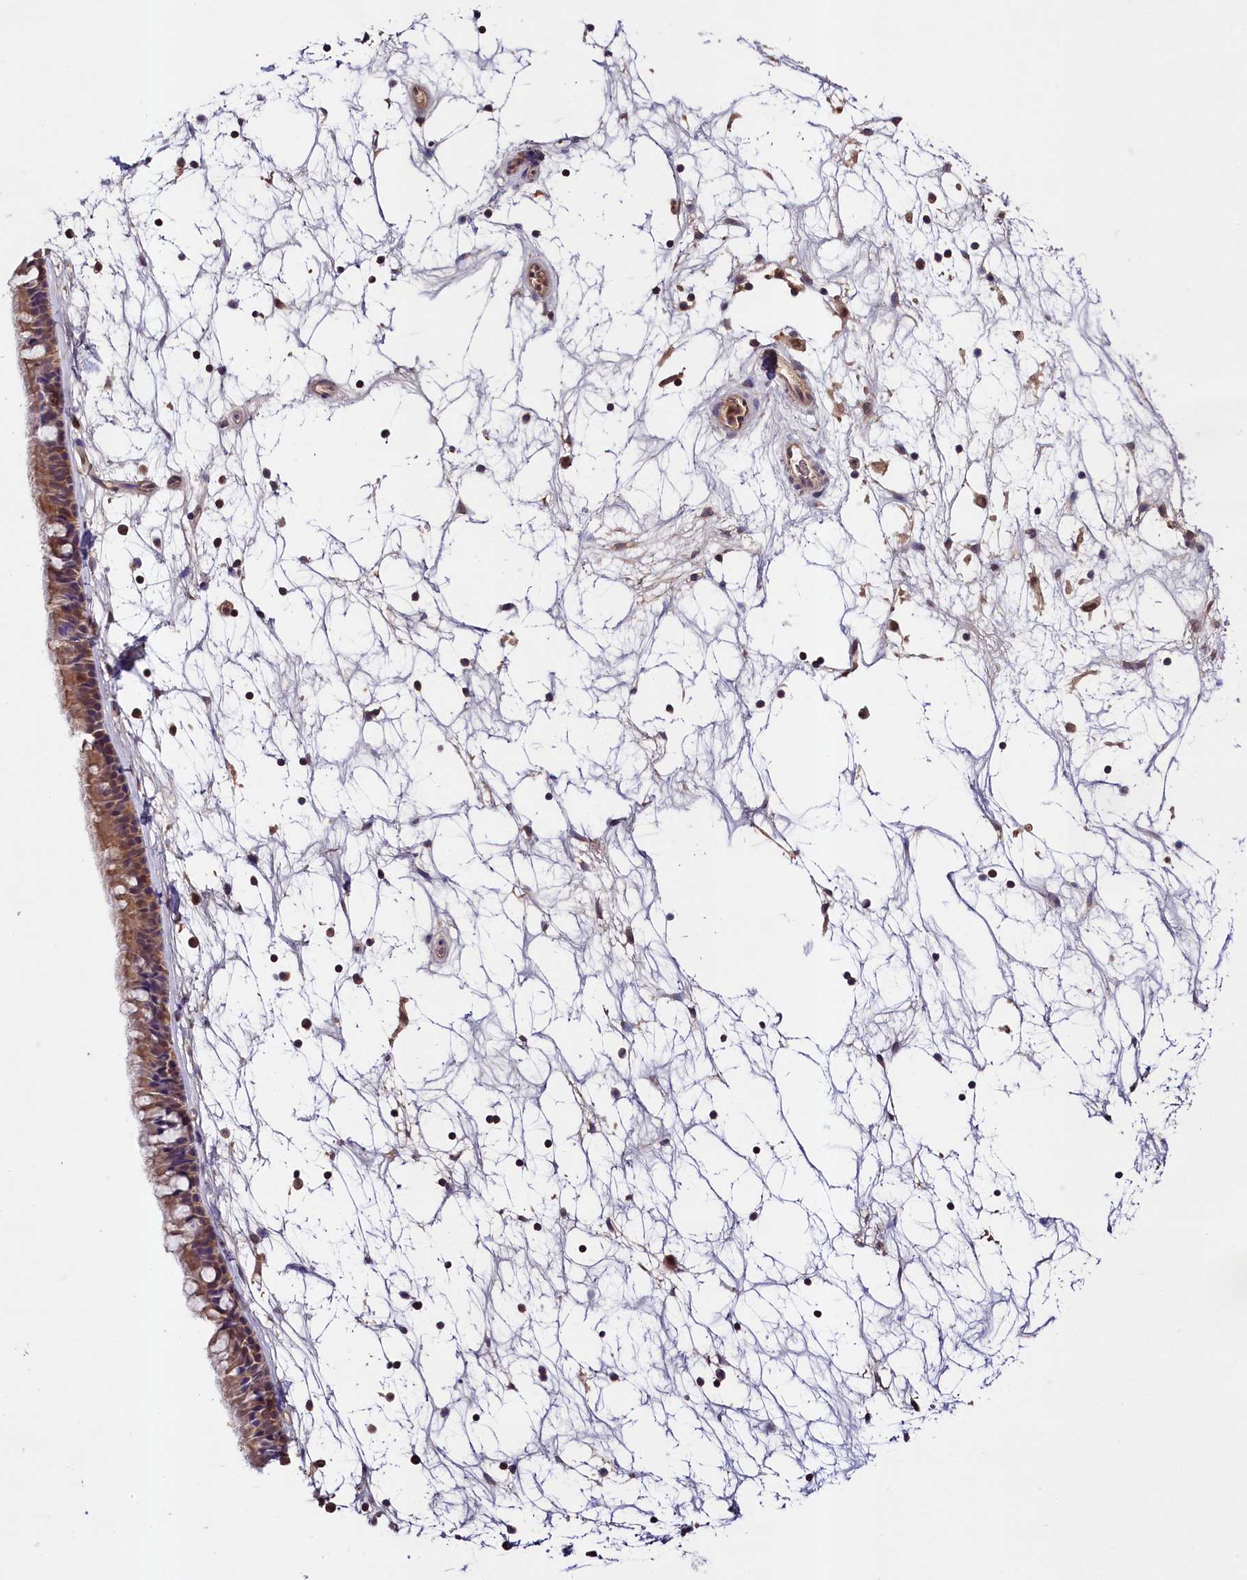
{"staining": {"intensity": "moderate", "quantity": ">75%", "location": "cytoplasmic/membranous"}, "tissue": "nasopharynx", "cell_type": "Respiratory epithelial cells", "image_type": "normal", "snomed": [{"axis": "morphology", "description": "Normal tissue, NOS"}, {"axis": "topography", "description": "Nasopharynx"}], "caption": "IHC image of benign nasopharynx: human nasopharynx stained using IHC exhibits medium levels of moderate protein expression localized specifically in the cytoplasmic/membranous of respiratory epithelial cells, appearing as a cytoplasmic/membranous brown color.", "gene": "SKIDA1", "patient": {"sex": "male", "age": 64}}